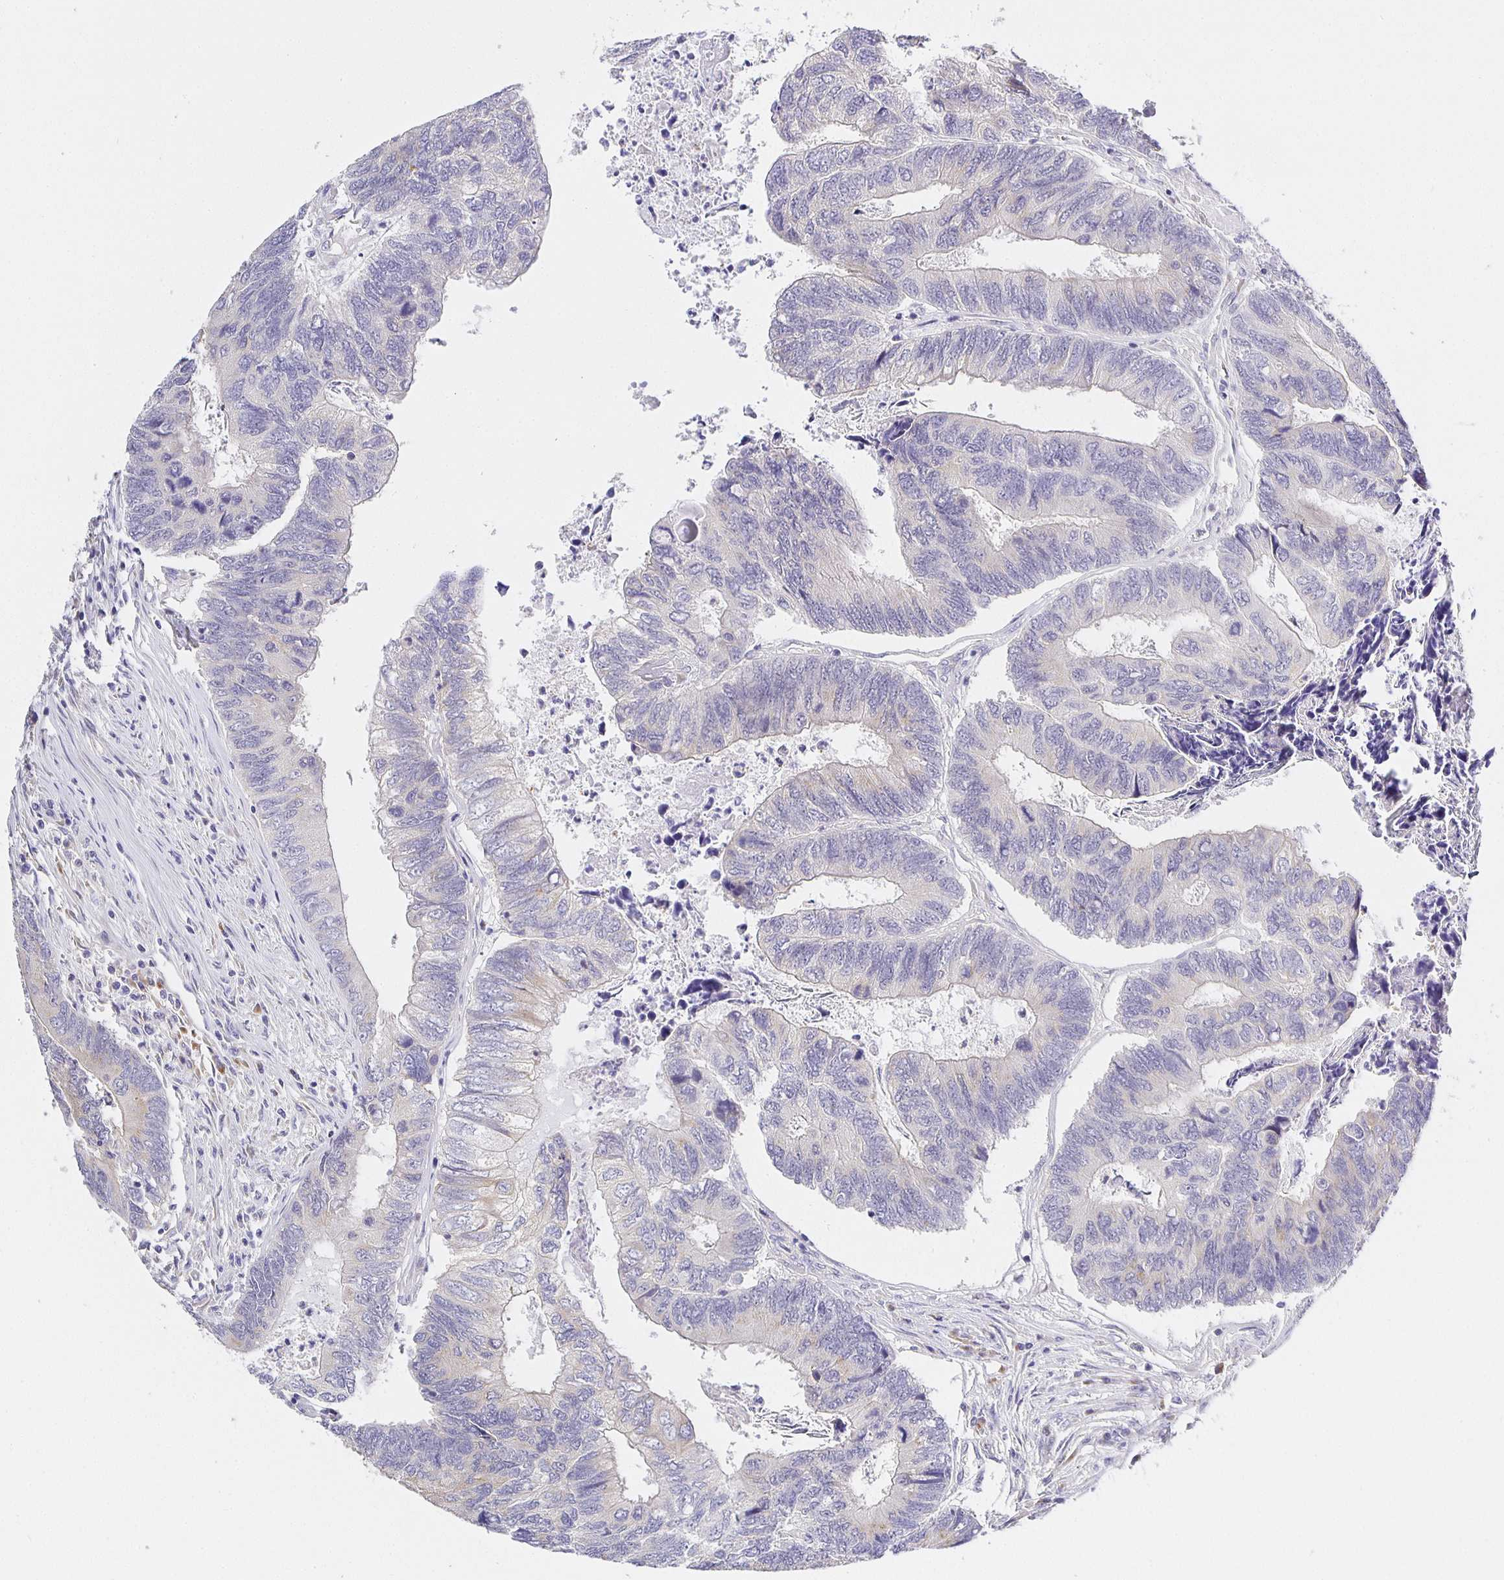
{"staining": {"intensity": "negative", "quantity": "none", "location": "none"}, "tissue": "colorectal cancer", "cell_type": "Tumor cells", "image_type": "cancer", "snomed": [{"axis": "morphology", "description": "Adenocarcinoma, NOS"}, {"axis": "topography", "description": "Colon"}], "caption": "An immunohistochemistry photomicrograph of colorectal cancer (adenocarcinoma) is shown. There is no staining in tumor cells of colorectal cancer (adenocarcinoma). (Stains: DAB immunohistochemistry with hematoxylin counter stain, Microscopy: brightfield microscopy at high magnification).", "gene": "OPALIN", "patient": {"sex": "female", "age": 67}}